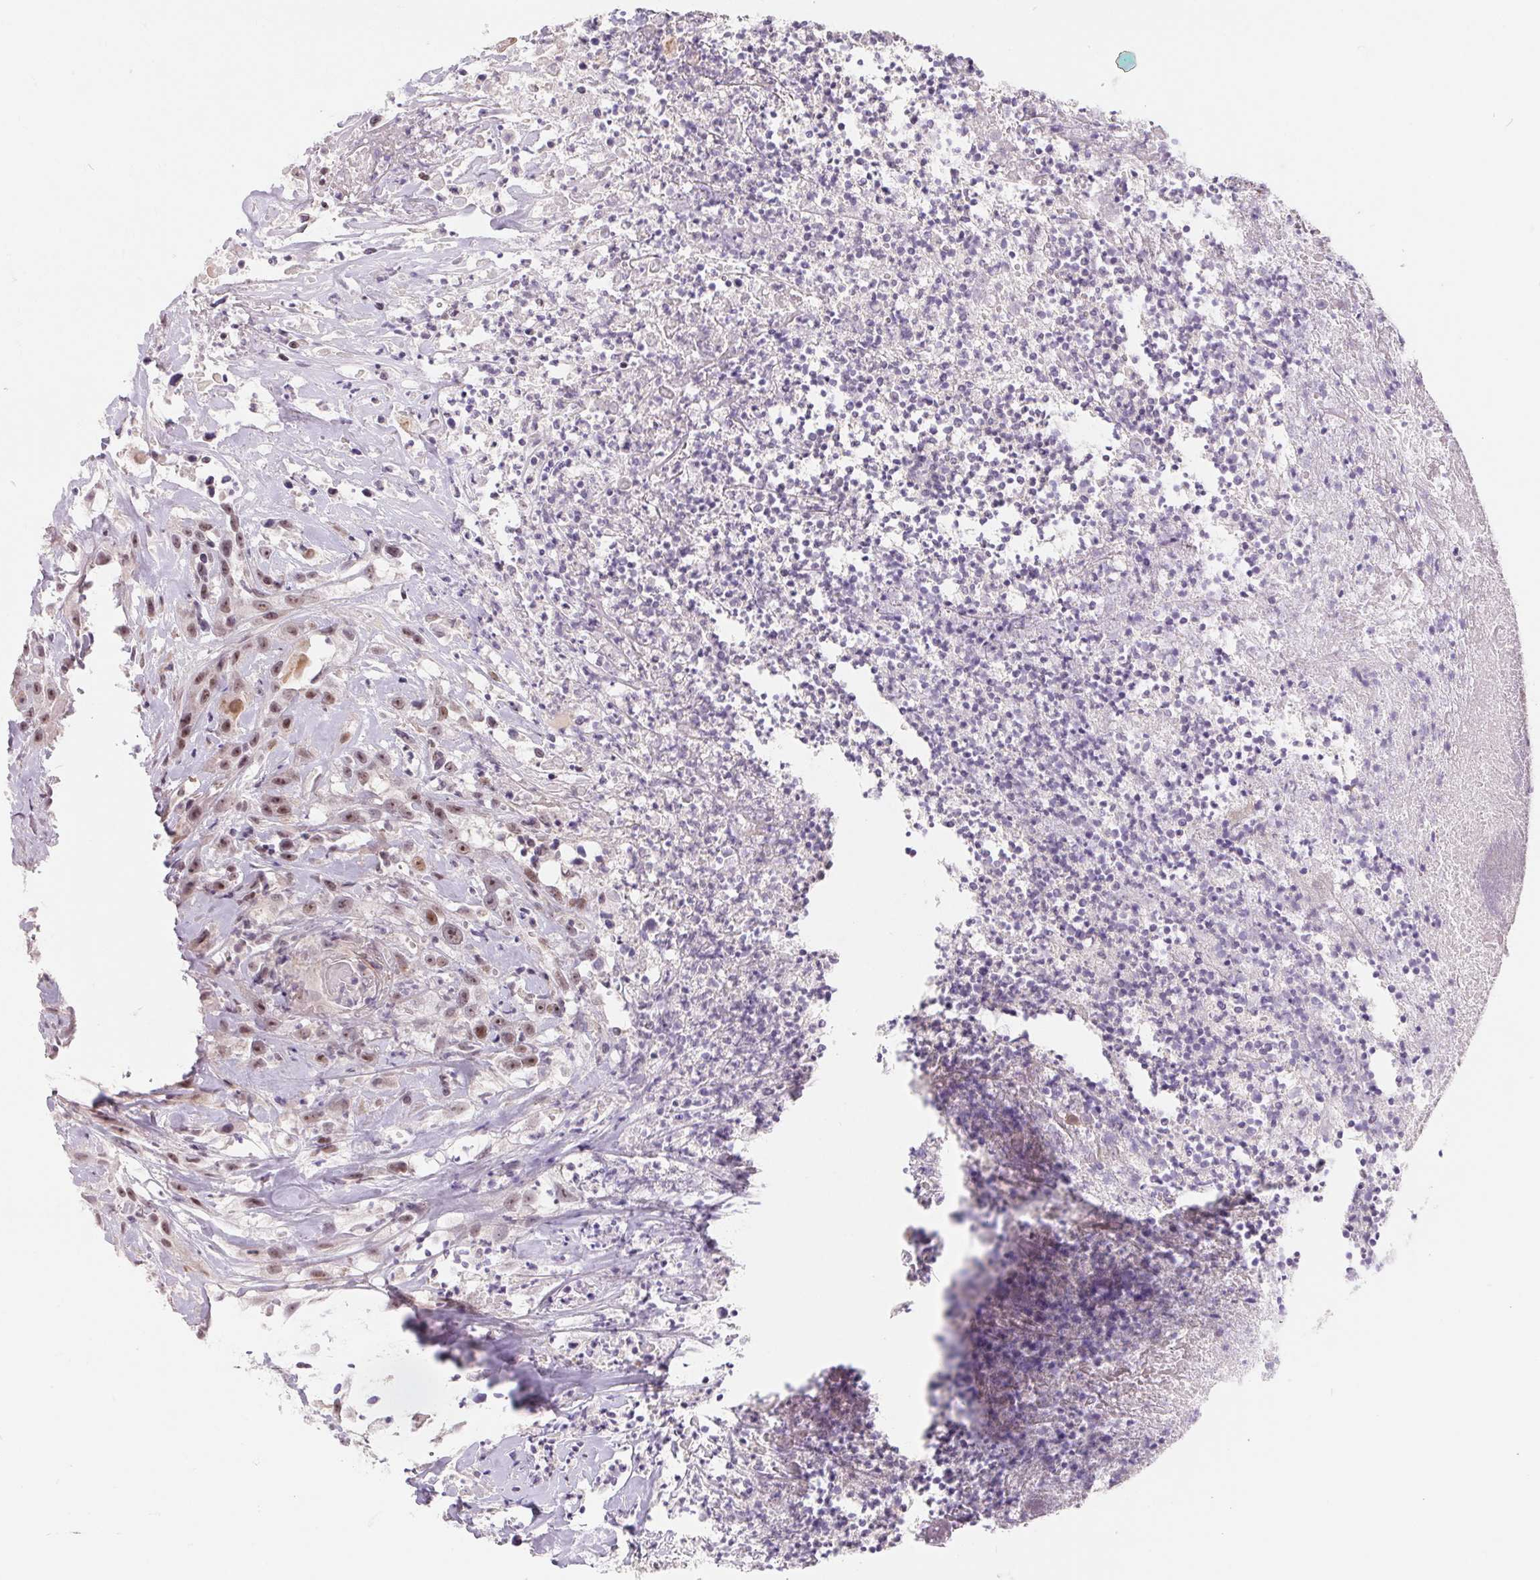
{"staining": {"intensity": "moderate", "quantity": ">75%", "location": "nuclear"}, "tissue": "head and neck cancer", "cell_type": "Tumor cells", "image_type": "cancer", "snomed": [{"axis": "morphology", "description": "Squamous cell carcinoma, NOS"}, {"axis": "topography", "description": "Head-Neck"}], "caption": "Squamous cell carcinoma (head and neck) tissue shows moderate nuclear expression in about >75% of tumor cells", "gene": "NRG2", "patient": {"sex": "male", "age": 57}}